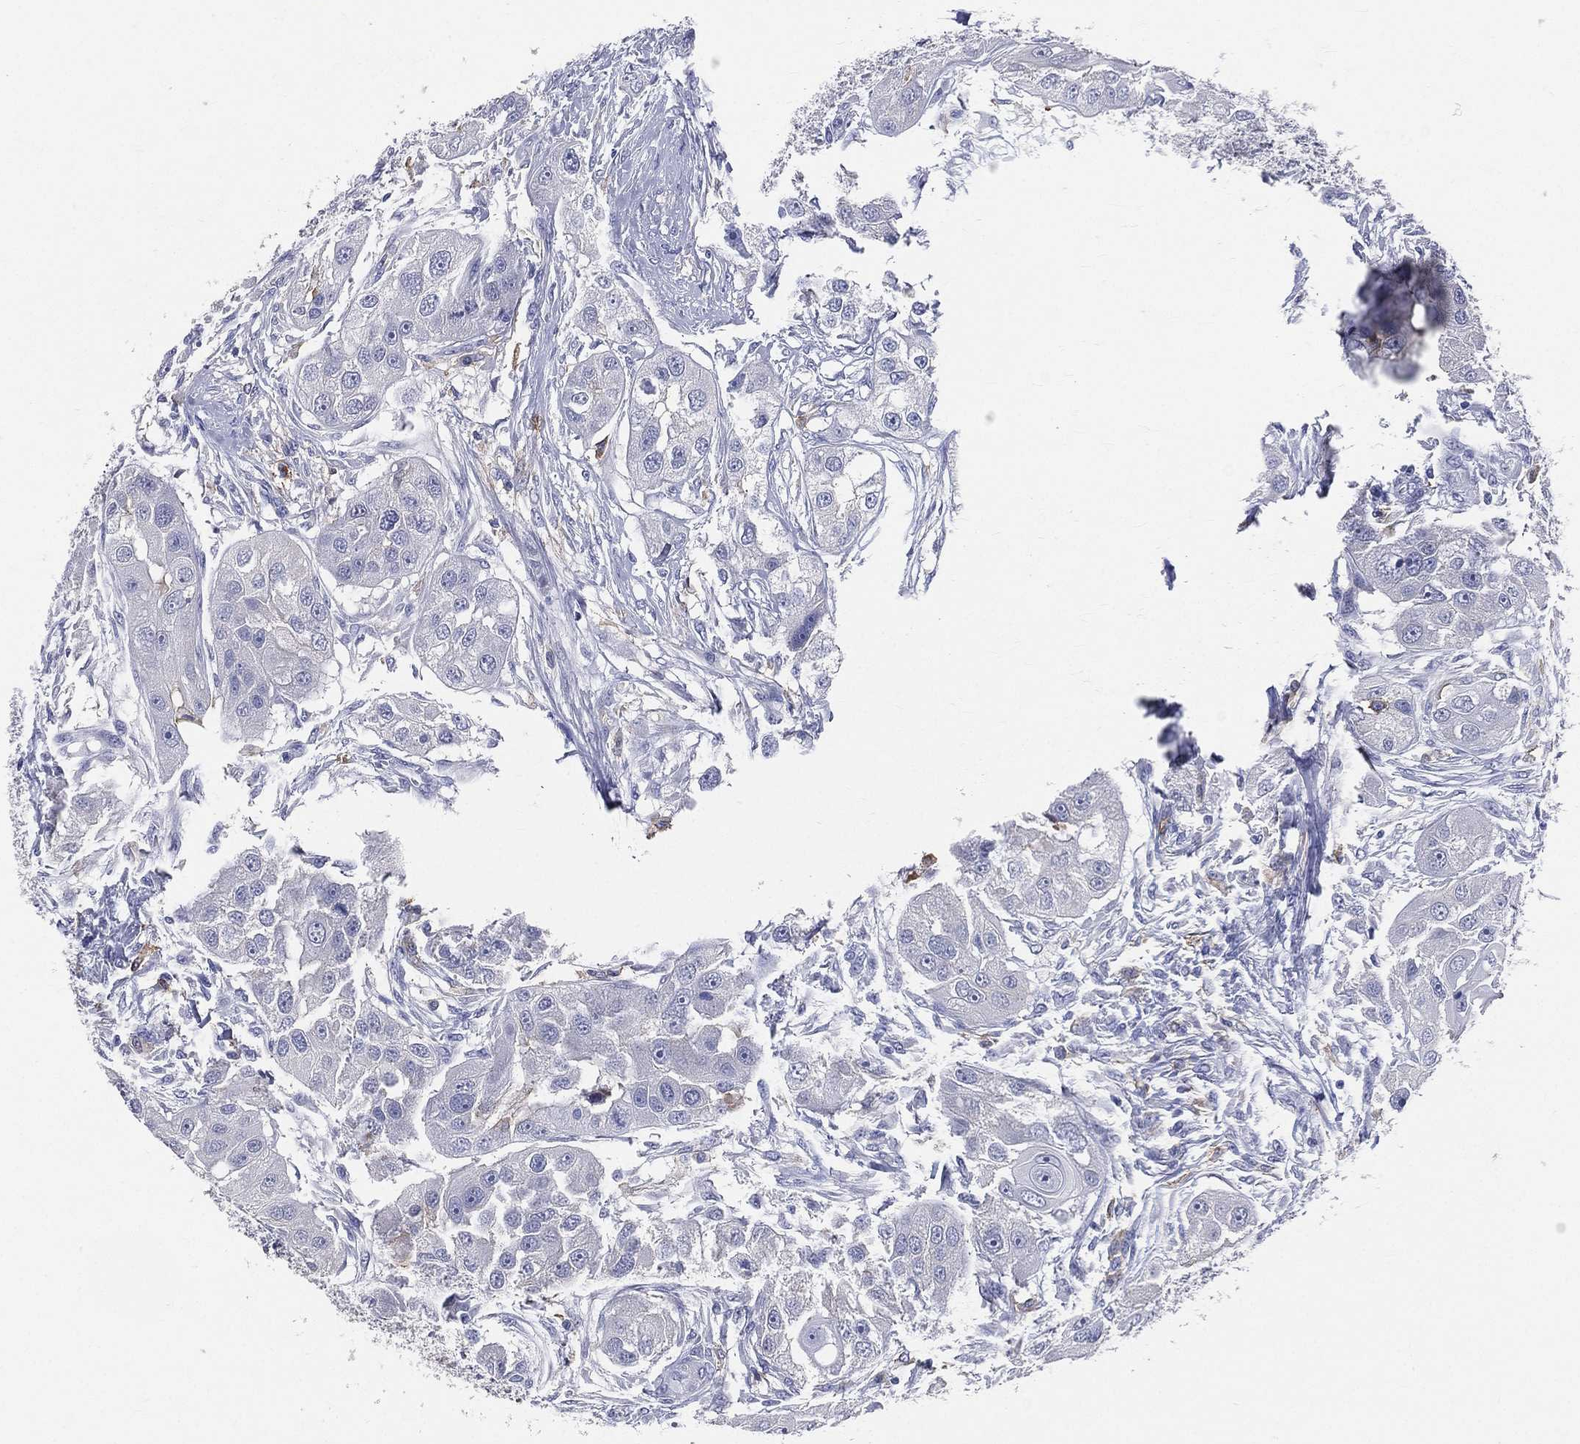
{"staining": {"intensity": "negative", "quantity": "none", "location": "none"}, "tissue": "head and neck cancer", "cell_type": "Tumor cells", "image_type": "cancer", "snomed": [{"axis": "morphology", "description": "Normal tissue, NOS"}, {"axis": "morphology", "description": "Squamous cell carcinoma, NOS"}, {"axis": "topography", "description": "Skeletal muscle"}, {"axis": "topography", "description": "Head-Neck"}], "caption": "Immunohistochemistry (IHC) photomicrograph of head and neck squamous cell carcinoma stained for a protein (brown), which shows no expression in tumor cells.", "gene": "CD33", "patient": {"sex": "male", "age": 51}}